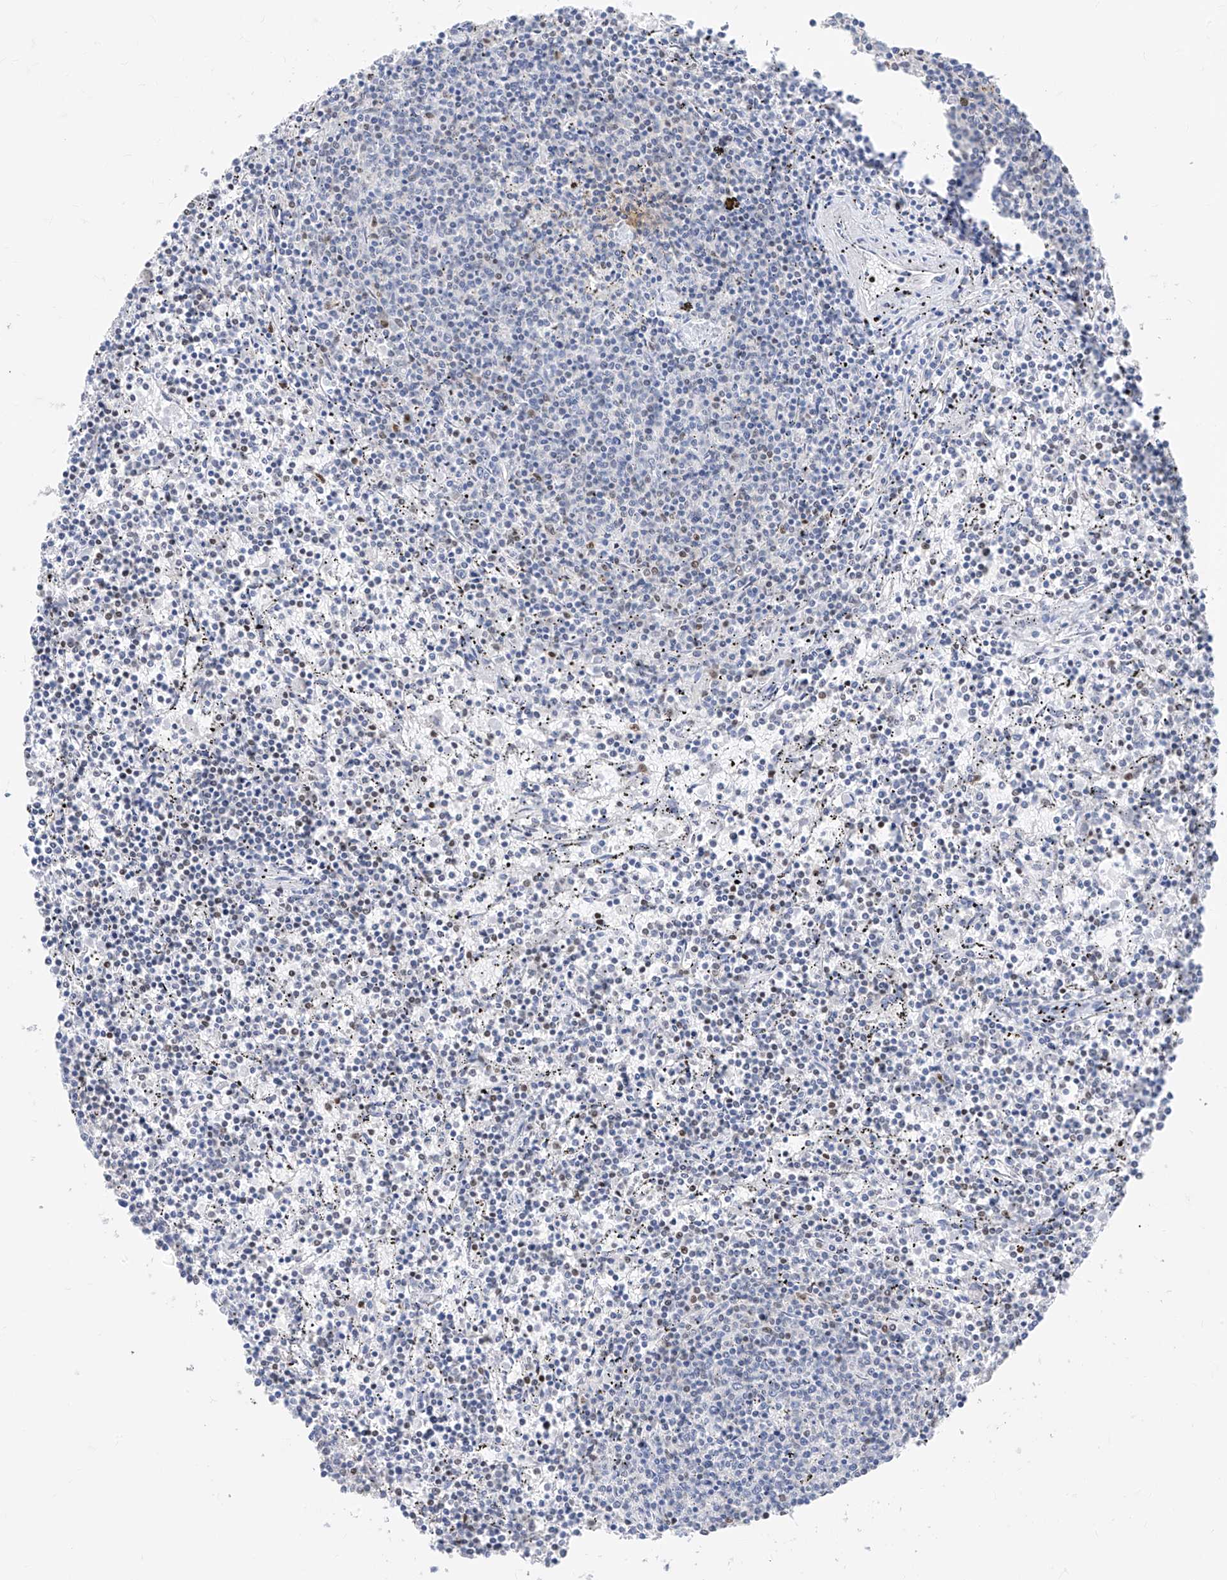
{"staining": {"intensity": "negative", "quantity": "none", "location": "none"}, "tissue": "lymphoma", "cell_type": "Tumor cells", "image_type": "cancer", "snomed": [{"axis": "morphology", "description": "Malignant lymphoma, non-Hodgkin's type, Low grade"}, {"axis": "topography", "description": "Spleen"}], "caption": "An immunohistochemistry image of malignant lymphoma, non-Hodgkin's type (low-grade) is shown. There is no staining in tumor cells of malignant lymphoma, non-Hodgkin's type (low-grade).", "gene": "TBX21", "patient": {"sex": "female", "age": 50}}